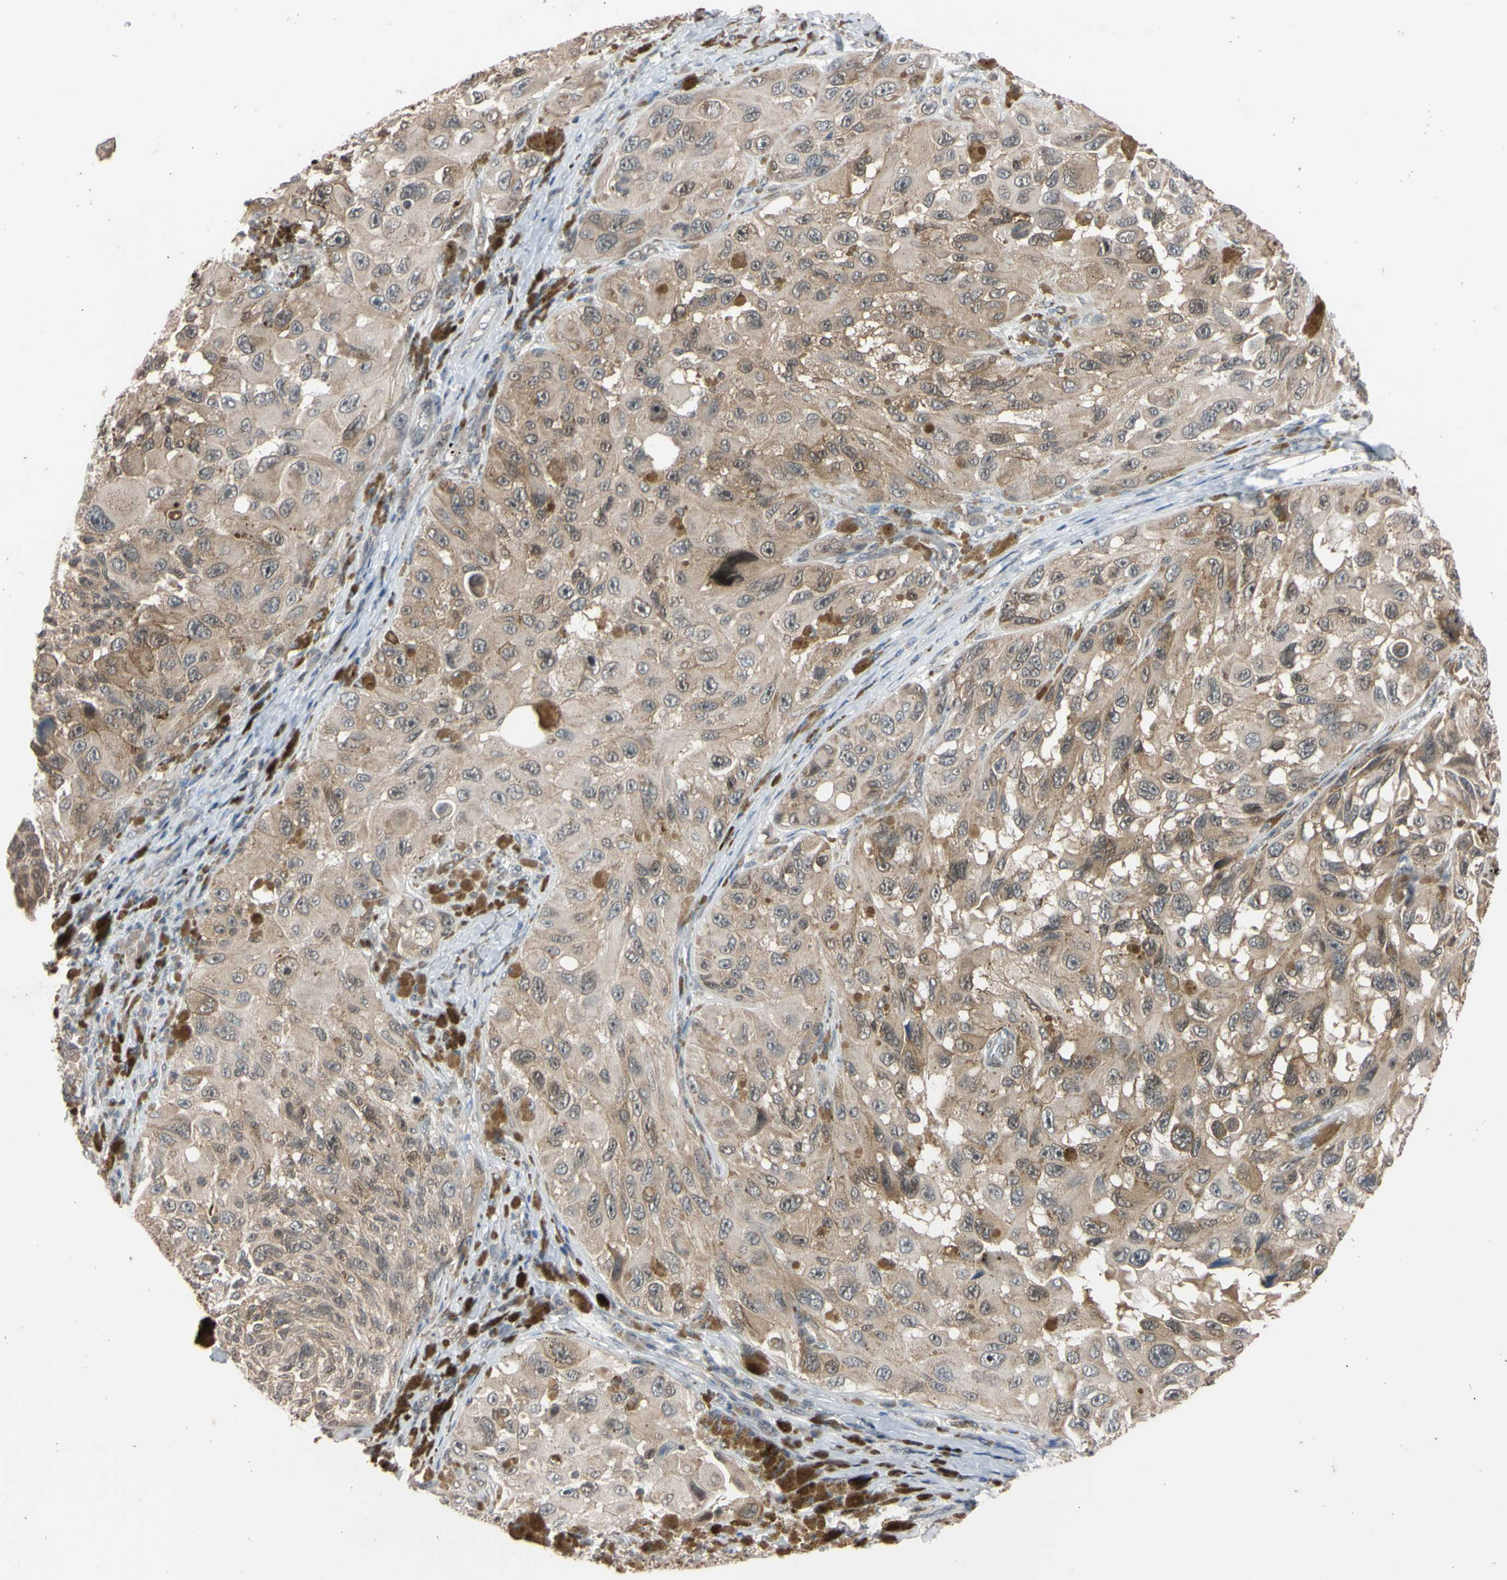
{"staining": {"intensity": "weak", "quantity": ">75%", "location": "cytoplasmic/membranous"}, "tissue": "melanoma", "cell_type": "Tumor cells", "image_type": "cancer", "snomed": [{"axis": "morphology", "description": "Malignant melanoma, NOS"}, {"axis": "topography", "description": "Skin"}], "caption": "Melanoma stained for a protein demonstrates weak cytoplasmic/membranous positivity in tumor cells. The staining was performed using DAB, with brown indicating positive protein expression. Nuclei are stained blue with hematoxylin.", "gene": "UBE2I", "patient": {"sex": "female", "age": 73}}